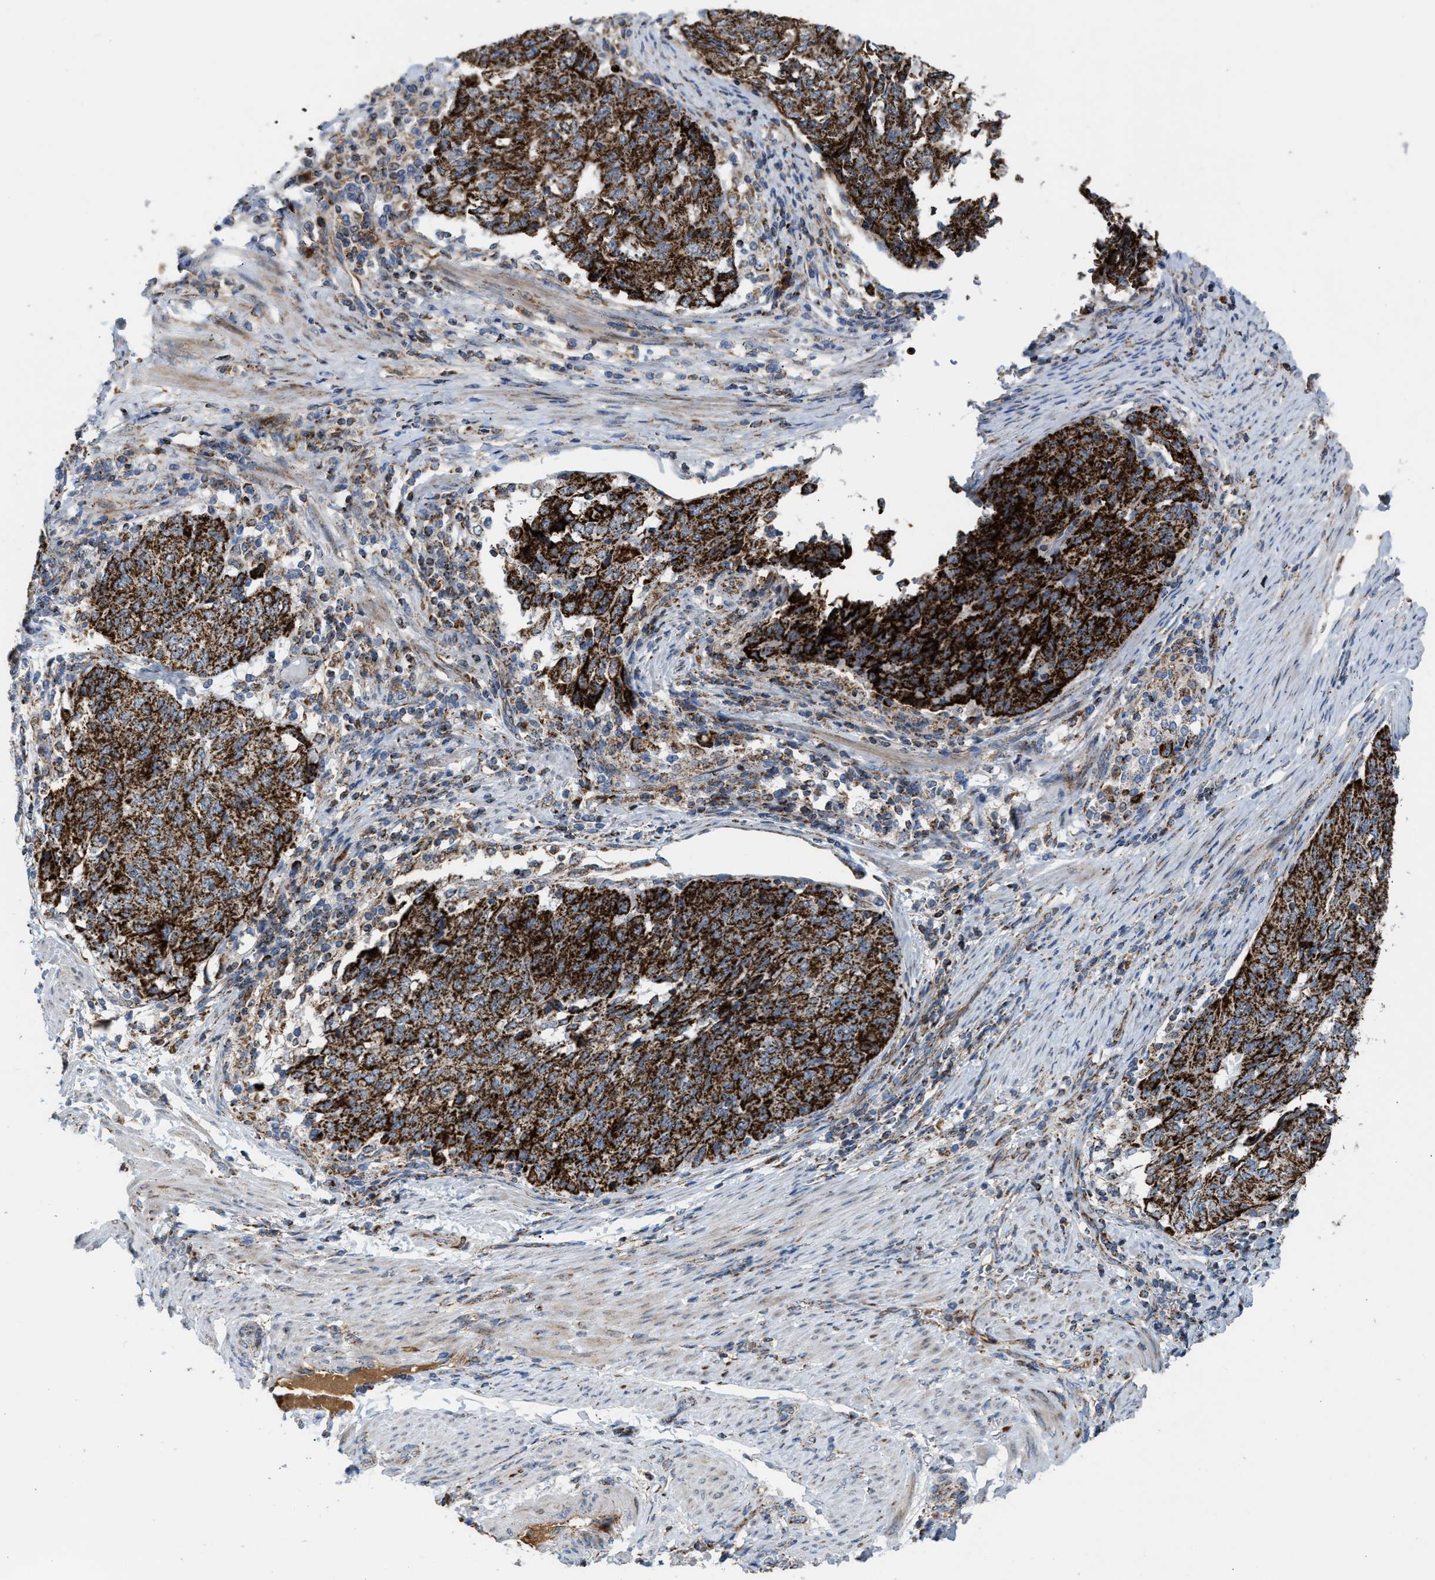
{"staining": {"intensity": "strong", "quantity": ">75%", "location": "cytoplasmic/membranous"}, "tissue": "endometrial cancer", "cell_type": "Tumor cells", "image_type": "cancer", "snomed": [{"axis": "morphology", "description": "Adenocarcinoma, NOS"}, {"axis": "topography", "description": "Endometrium"}], "caption": "Endometrial adenocarcinoma tissue reveals strong cytoplasmic/membranous expression in about >75% of tumor cells, visualized by immunohistochemistry.", "gene": "PMPCA", "patient": {"sex": "female", "age": 80}}